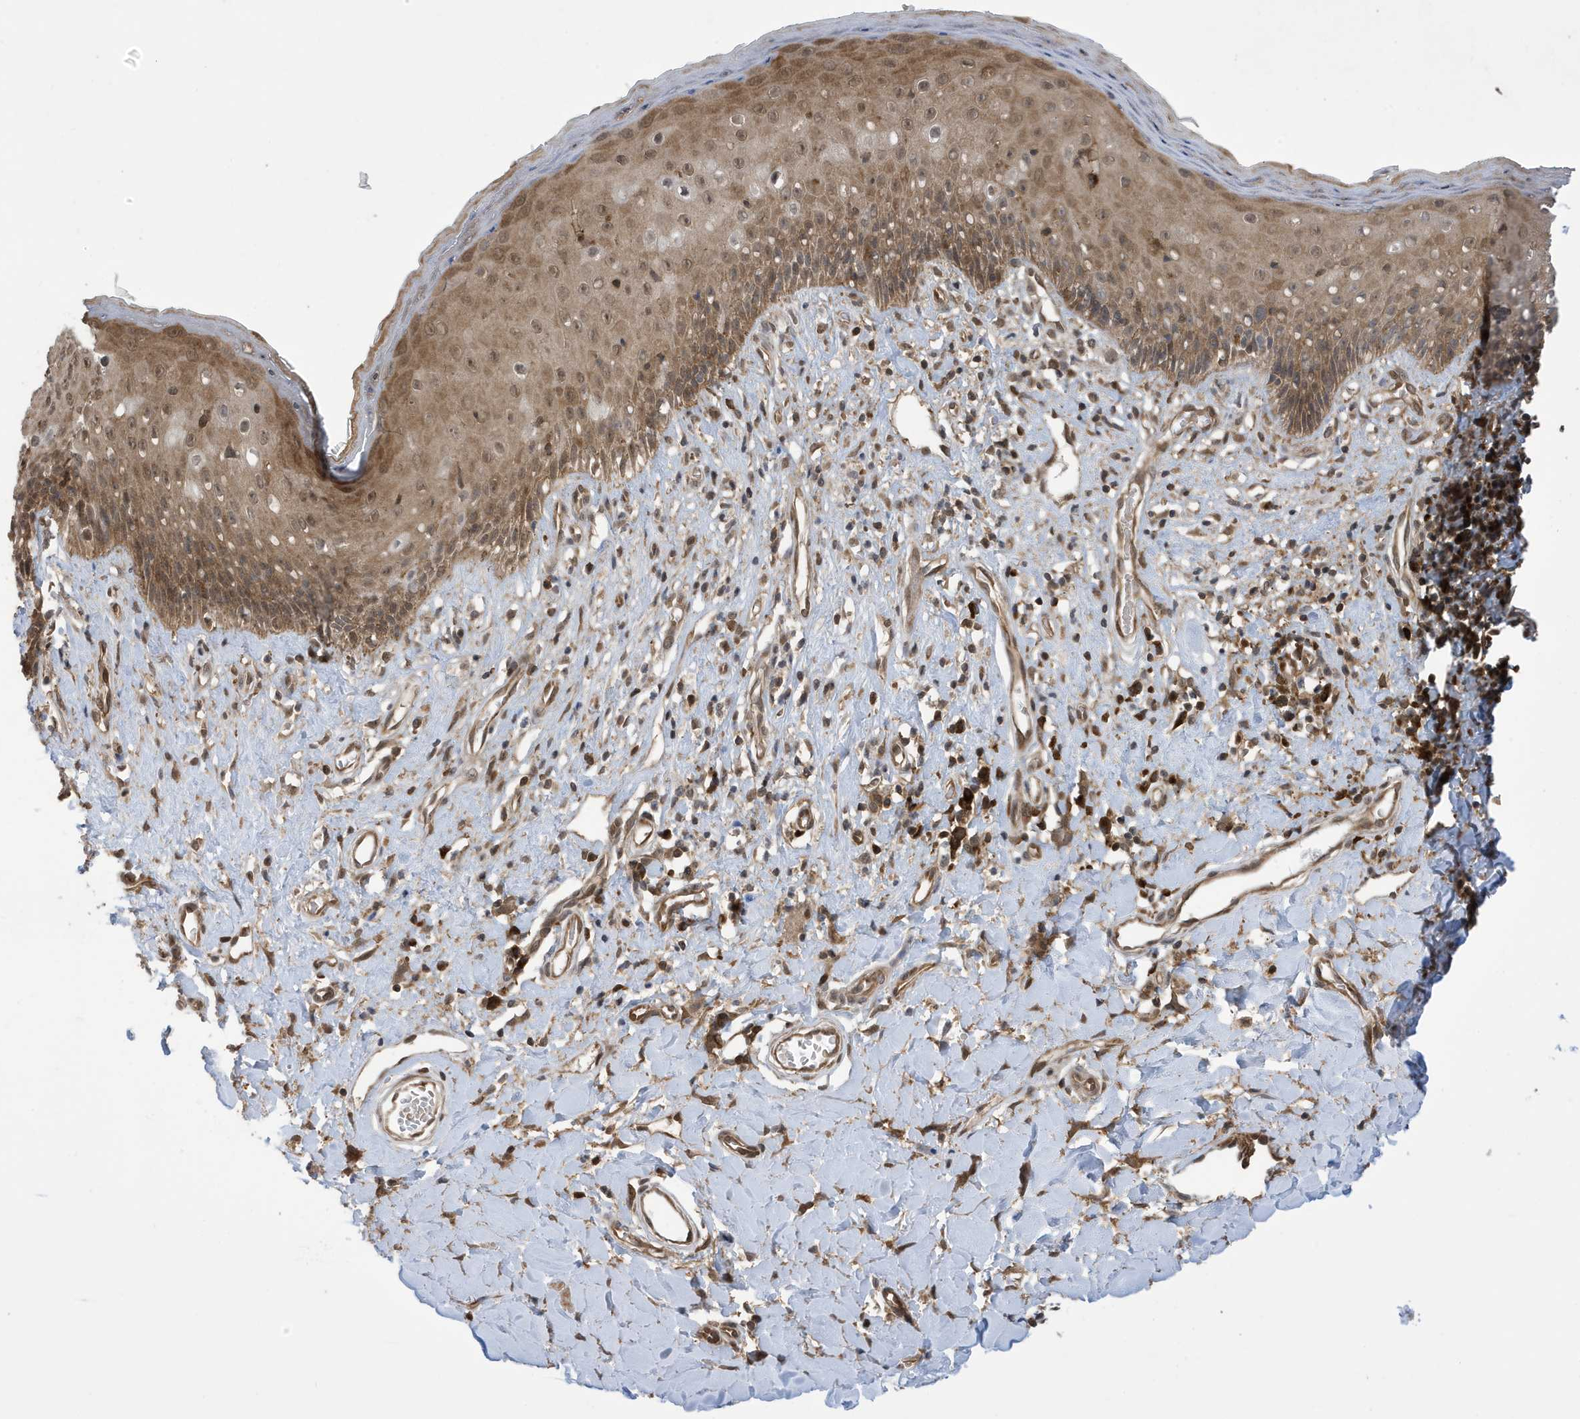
{"staining": {"intensity": "strong", "quantity": ">75%", "location": "cytoplasmic/membranous,nuclear"}, "tissue": "skin", "cell_type": "Epidermal cells", "image_type": "normal", "snomed": [{"axis": "morphology", "description": "Normal tissue, NOS"}, {"axis": "morphology", "description": "Squamous cell carcinoma, NOS"}, {"axis": "topography", "description": "Vulva"}], "caption": "The immunohistochemical stain highlights strong cytoplasmic/membranous,nuclear expression in epidermal cells of unremarkable skin.", "gene": "UBQLN1", "patient": {"sex": "female", "age": 85}}